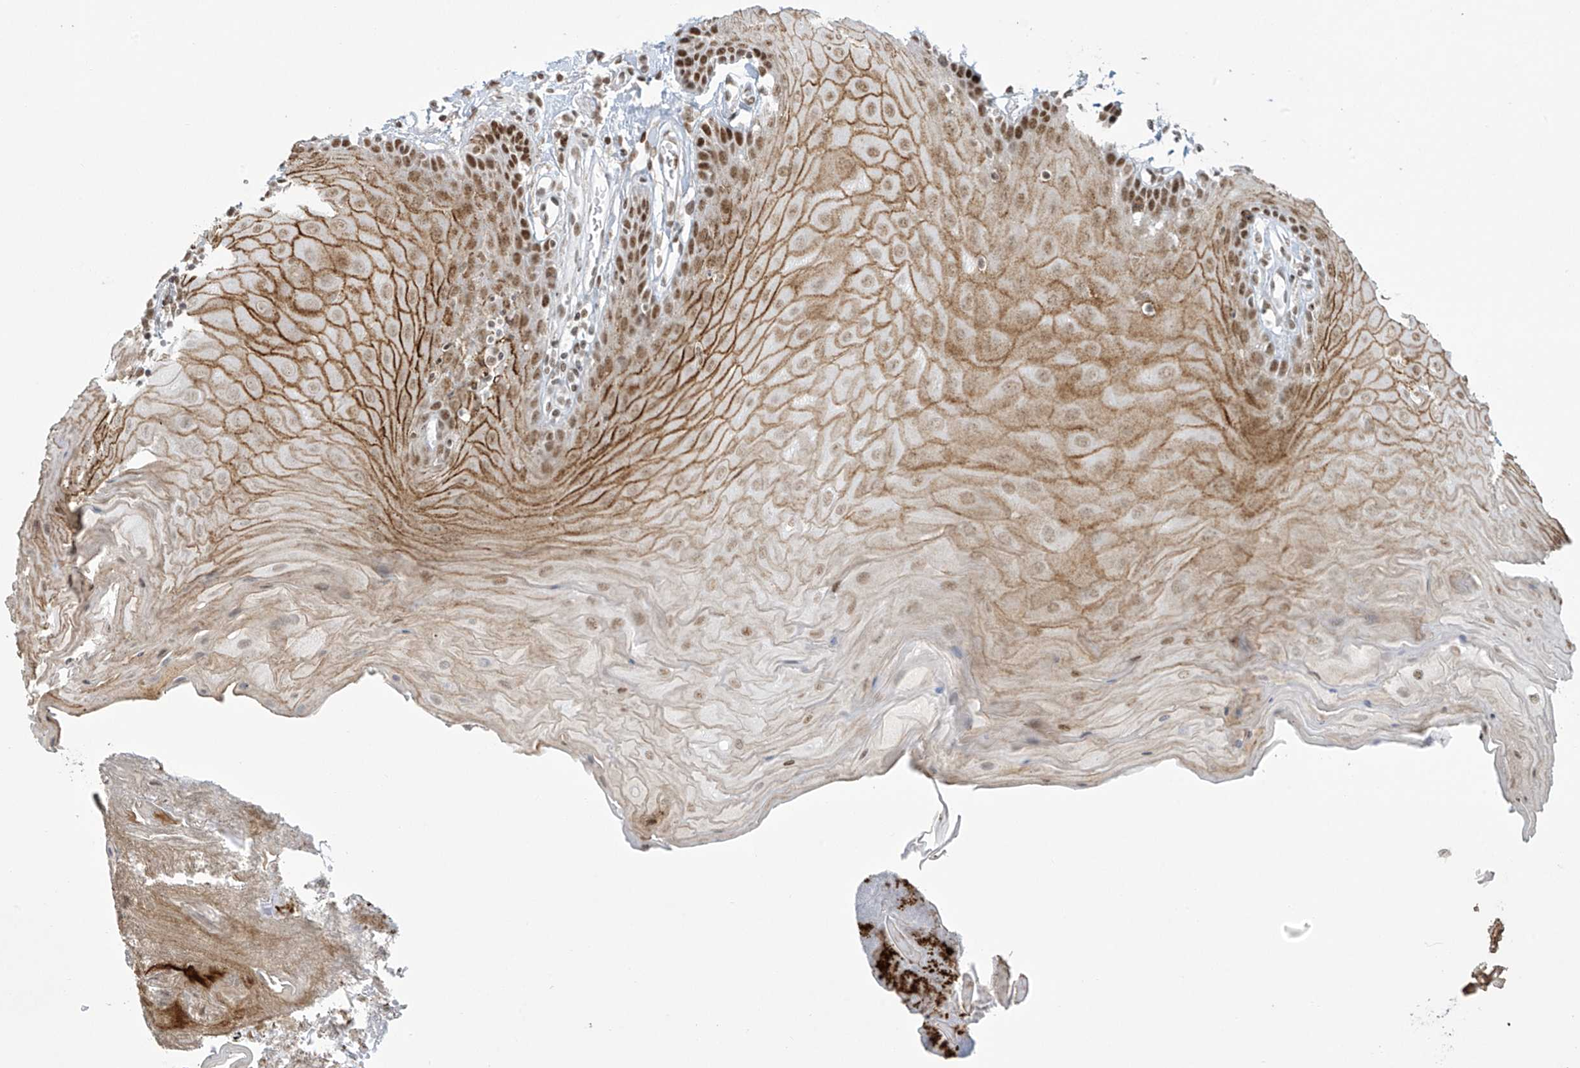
{"staining": {"intensity": "moderate", "quantity": ">75%", "location": "cytoplasmic/membranous,nuclear"}, "tissue": "oral mucosa", "cell_type": "Squamous epithelial cells", "image_type": "normal", "snomed": [{"axis": "morphology", "description": "Normal tissue, NOS"}, {"axis": "morphology", "description": "Squamous cell carcinoma, NOS"}, {"axis": "topography", "description": "Skeletal muscle"}, {"axis": "topography", "description": "Oral tissue"}, {"axis": "topography", "description": "Salivary gland"}, {"axis": "topography", "description": "Head-Neck"}], "caption": "Immunohistochemistry image of benign human oral mucosa stained for a protein (brown), which demonstrates medium levels of moderate cytoplasmic/membranous,nuclear expression in about >75% of squamous epithelial cells.", "gene": "MS4A6A", "patient": {"sex": "male", "age": 54}}